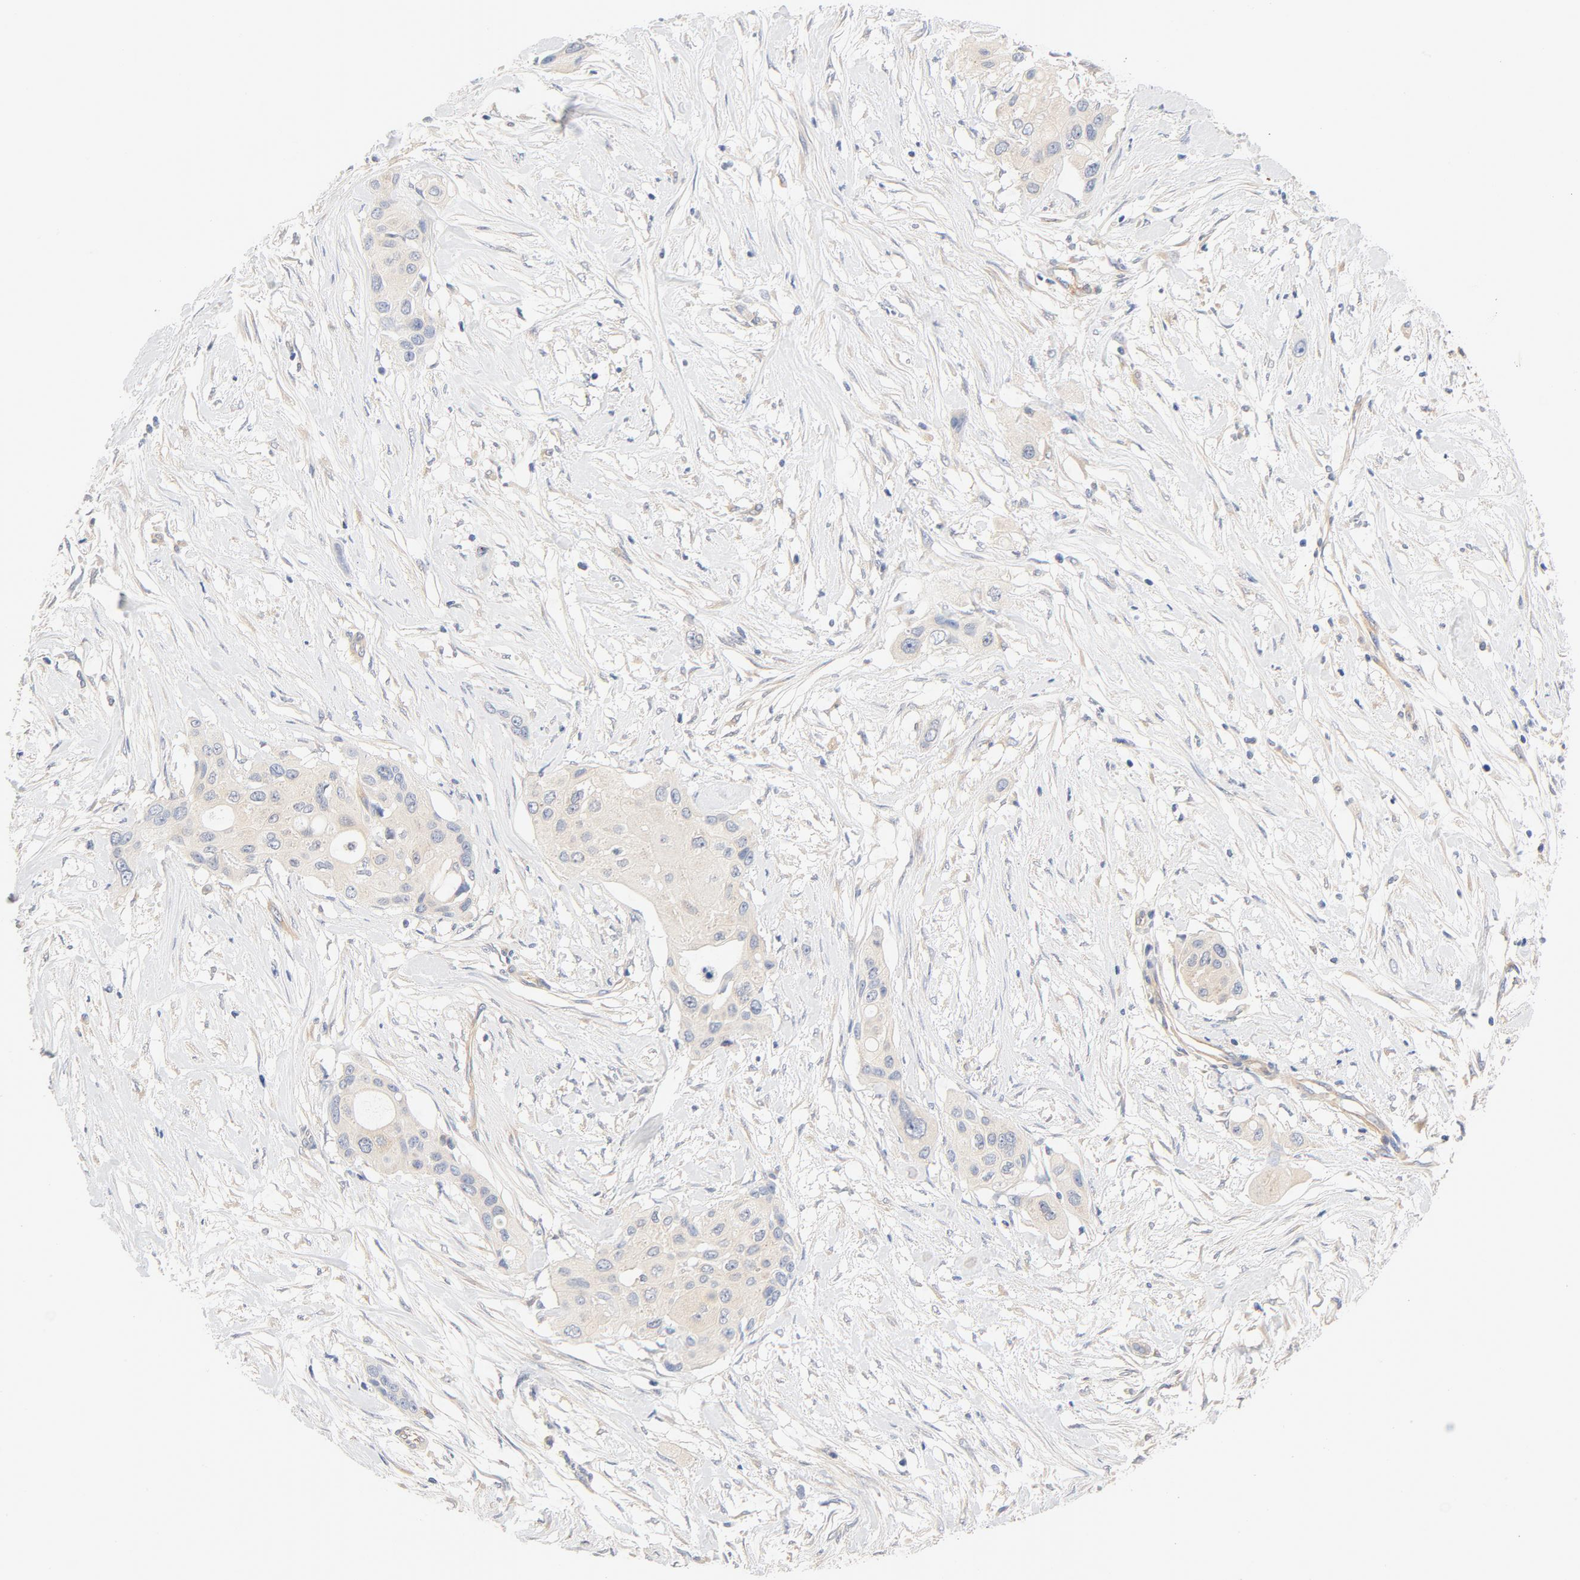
{"staining": {"intensity": "weak", "quantity": ">75%", "location": "cytoplasmic/membranous"}, "tissue": "pancreatic cancer", "cell_type": "Tumor cells", "image_type": "cancer", "snomed": [{"axis": "morphology", "description": "Adenocarcinoma, NOS"}, {"axis": "topography", "description": "Pancreas"}], "caption": "DAB immunohistochemical staining of pancreatic adenocarcinoma exhibits weak cytoplasmic/membranous protein positivity in about >75% of tumor cells. (DAB (3,3'-diaminobenzidine) IHC with brightfield microscopy, high magnification).", "gene": "DYNC1H1", "patient": {"sex": "female", "age": 60}}